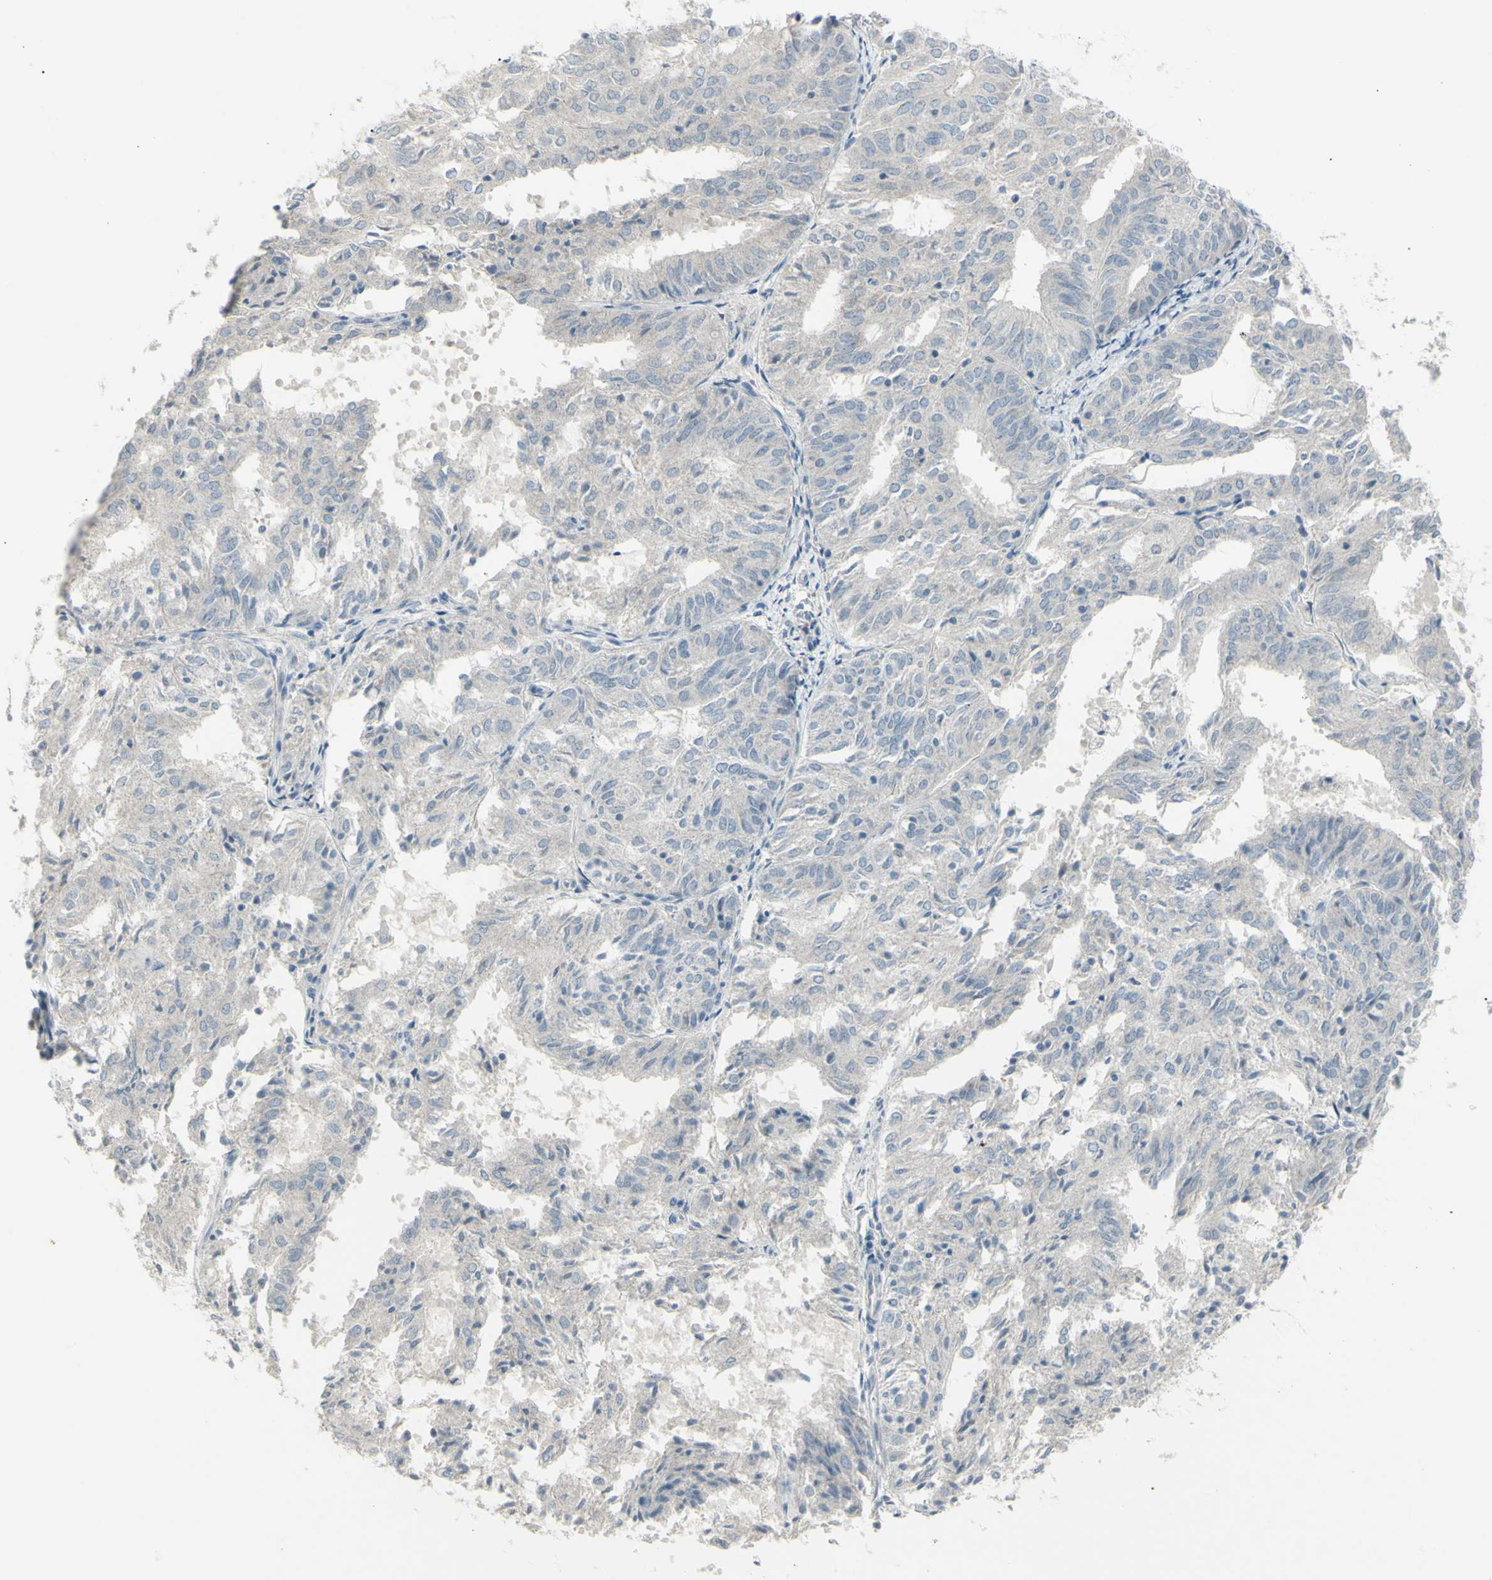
{"staining": {"intensity": "negative", "quantity": "none", "location": "none"}, "tissue": "endometrial cancer", "cell_type": "Tumor cells", "image_type": "cancer", "snomed": [{"axis": "morphology", "description": "Adenocarcinoma, NOS"}, {"axis": "topography", "description": "Uterus"}], "caption": "This is a photomicrograph of IHC staining of endometrial adenocarcinoma, which shows no expression in tumor cells.", "gene": "SH3GL2", "patient": {"sex": "female", "age": 60}}